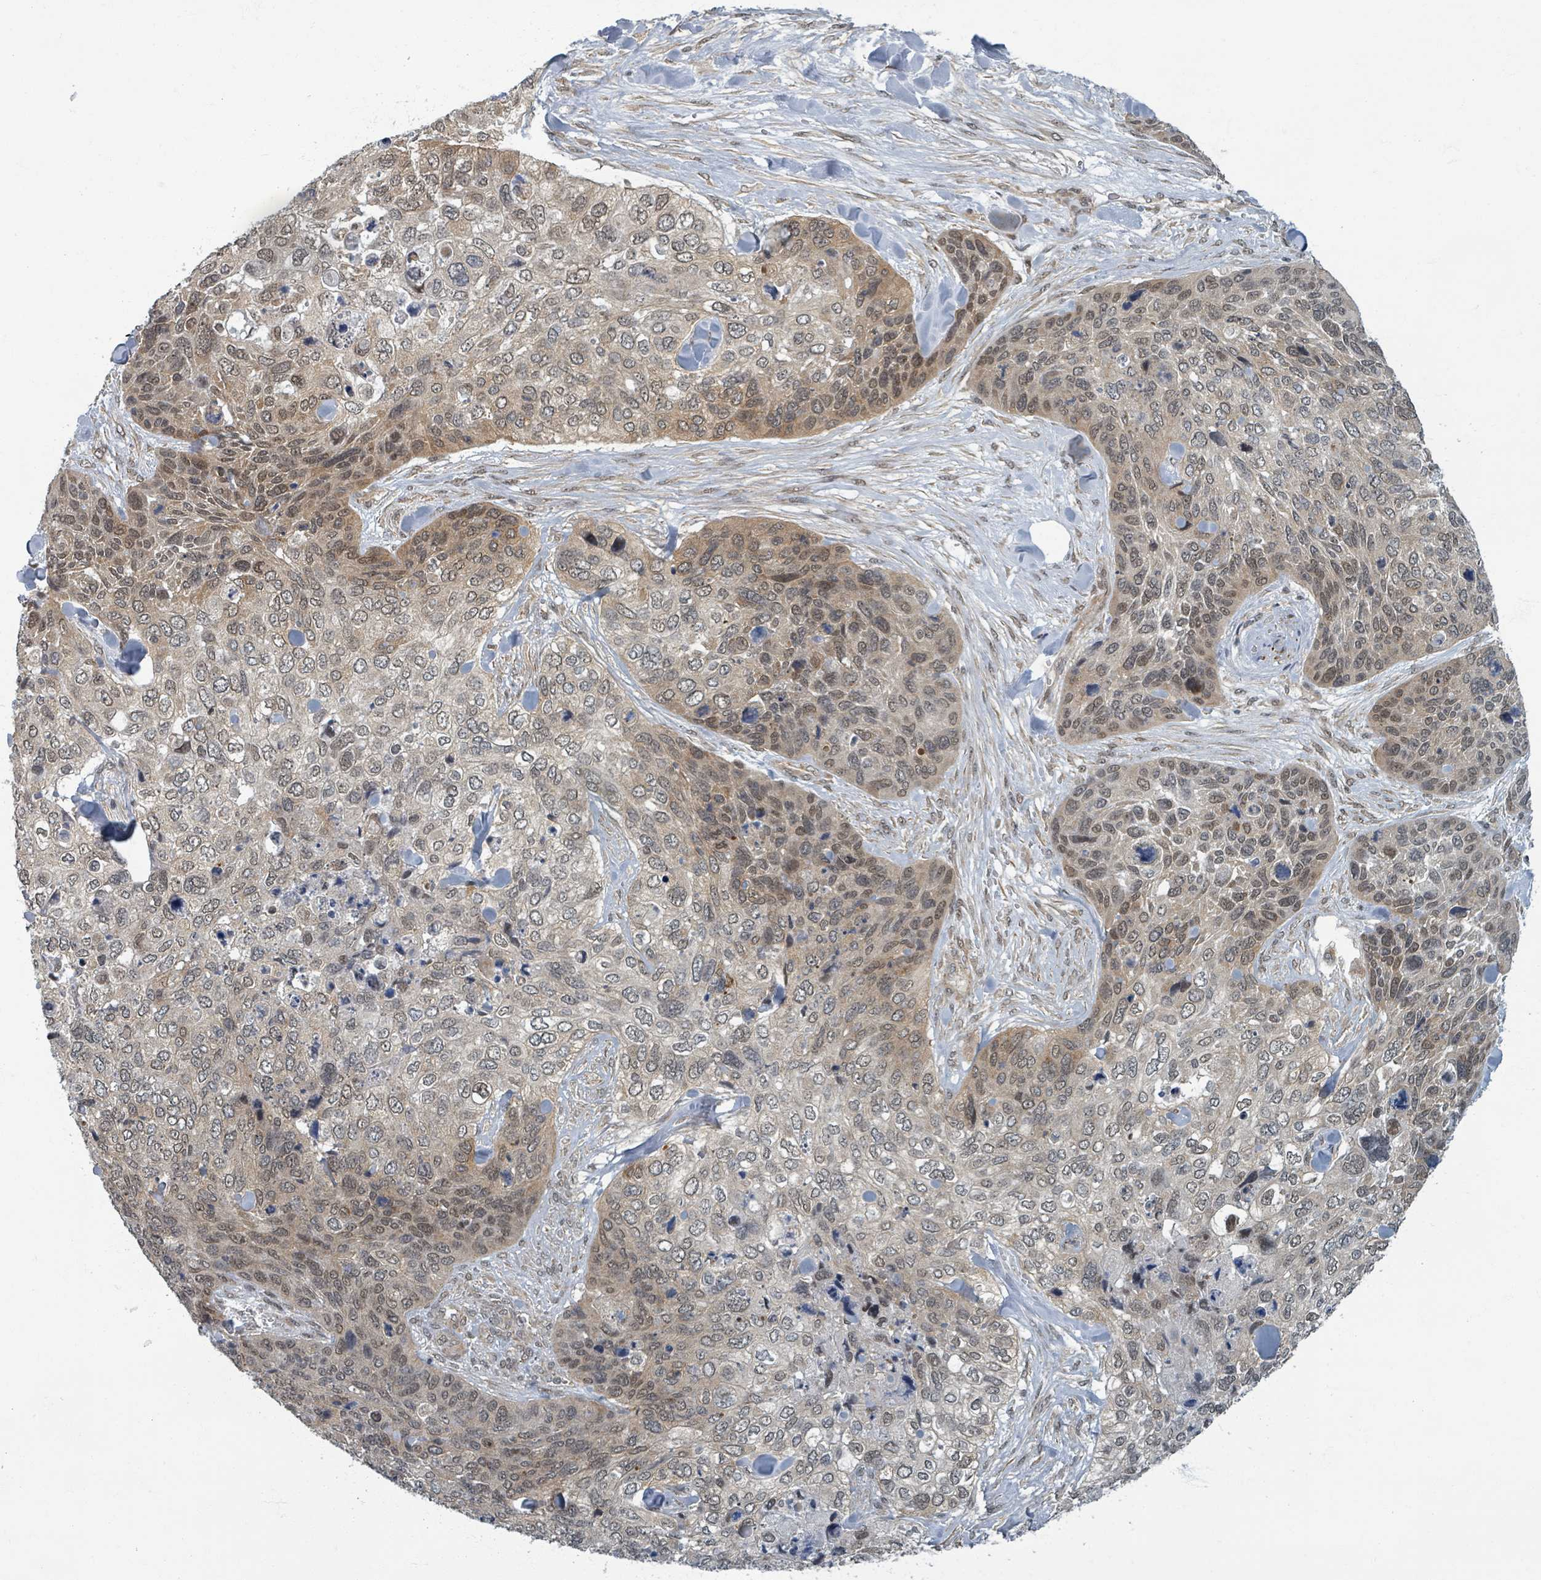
{"staining": {"intensity": "weak", "quantity": ">75%", "location": "nuclear"}, "tissue": "skin cancer", "cell_type": "Tumor cells", "image_type": "cancer", "snomed": [{"axis": "morphology", "description": "Basal cell carcinoma"}, {"axis": "topography", "description": "Skin"}], "caption": "A brown stain highlights weak nuclear expression of a protein in basal cell carcinoma (skin) tumor cells.", "gene": "INTS15", "patient": {"sex": "female", "age": 74}}